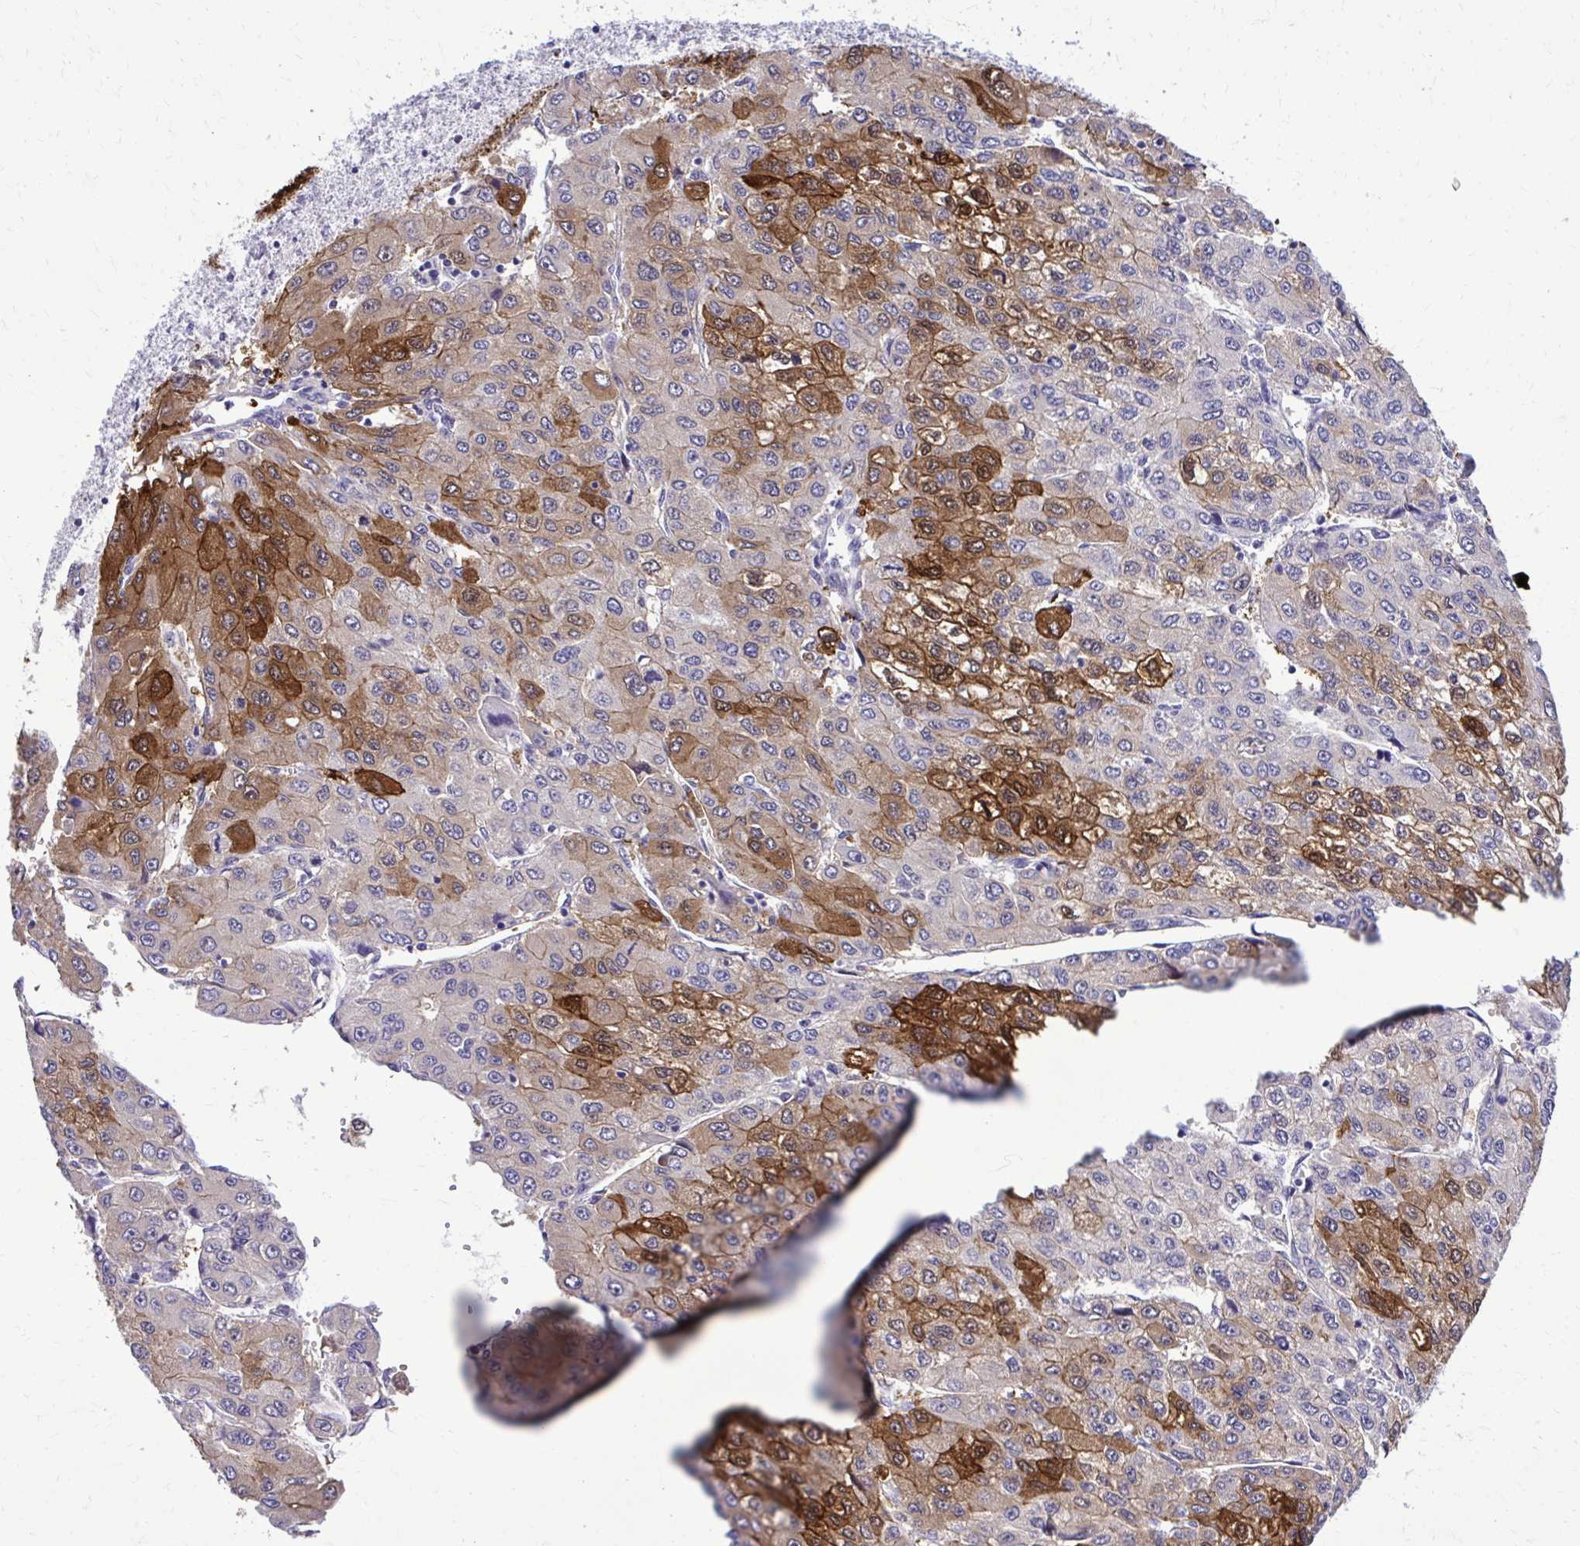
{"staining": {"intensity": "strong", "quantity": "25%-75%", "location": "cytoplasmic/membranous,nuclear"}, "tissue": "liver cancer", "cell_type": "Tumor cells", "image_type": "cancer", "snomed": [{"axis": "morphology", "description": "Carcinoma, Hepatocellular, NOS"}, {"axis": "topography", "description": "Liver"}], "caption": "A brown stain labels strong cytoplasmic/membranous and nuclear expression of a protein in liver cancer tumor cells.", "gene": "RASL11B", "patient": {"sex": "female", "age": 66}}